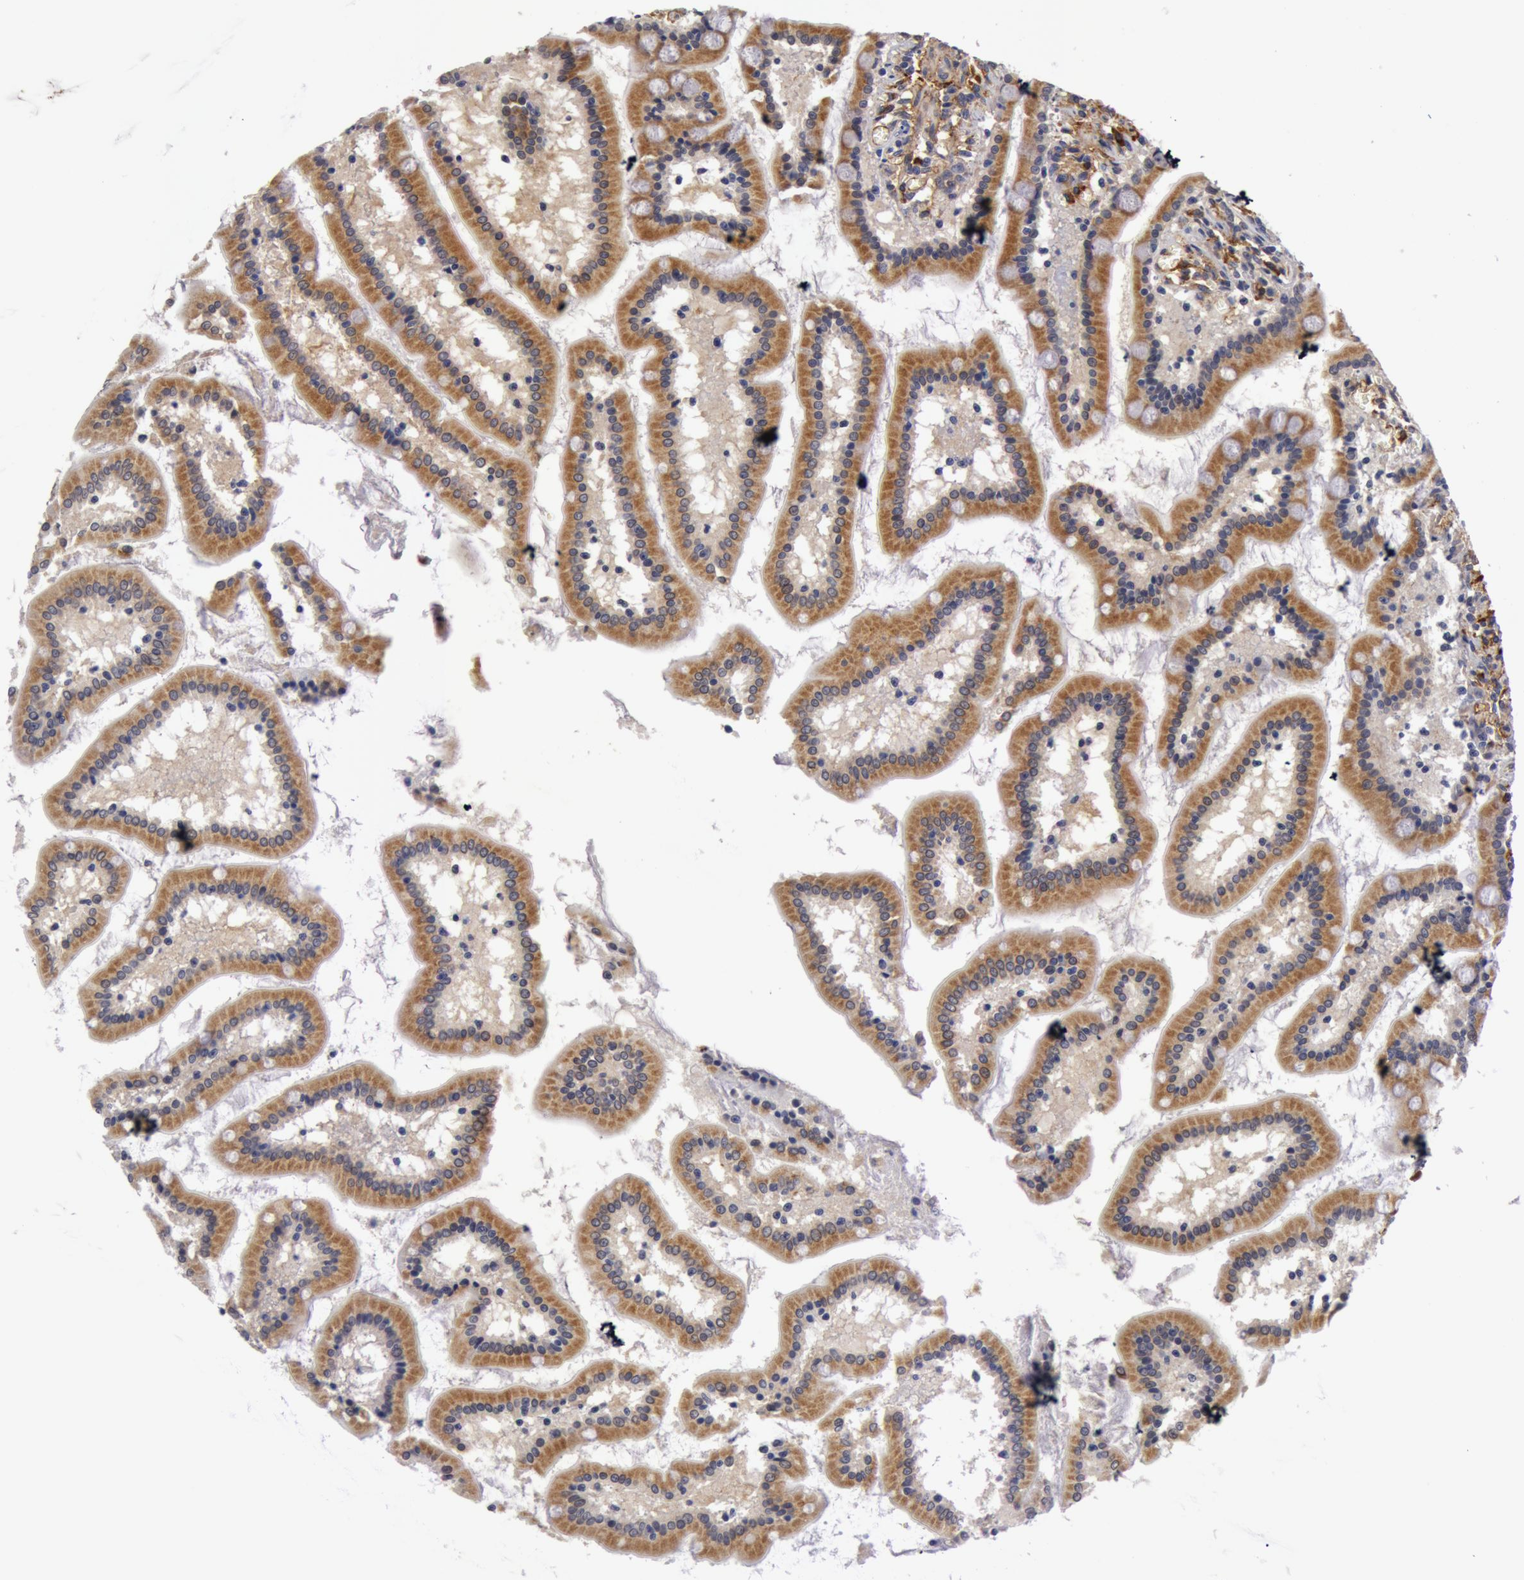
{"staining": {"intensity": "moderate", "quantity": ">75%", "location": "cytoplasmic/membranous"}, "tissue": "small intestine", "cell_type": "Glandular cells", "image_type": "normal", "snomed": [{"axis": "morphology", "description": "Normal tissue, NOS"}, {"axis": "topography", "description": "Small intestine"}], "caption": "A photomicrograph showing moderate cytoplasmic/membranous positivity in about >75% of glandular cells in normal small intestine, as visualized by brown immunohistochemical staining.", "gene": "IL23A", "patient": {"sex": "male", "age": 59}}